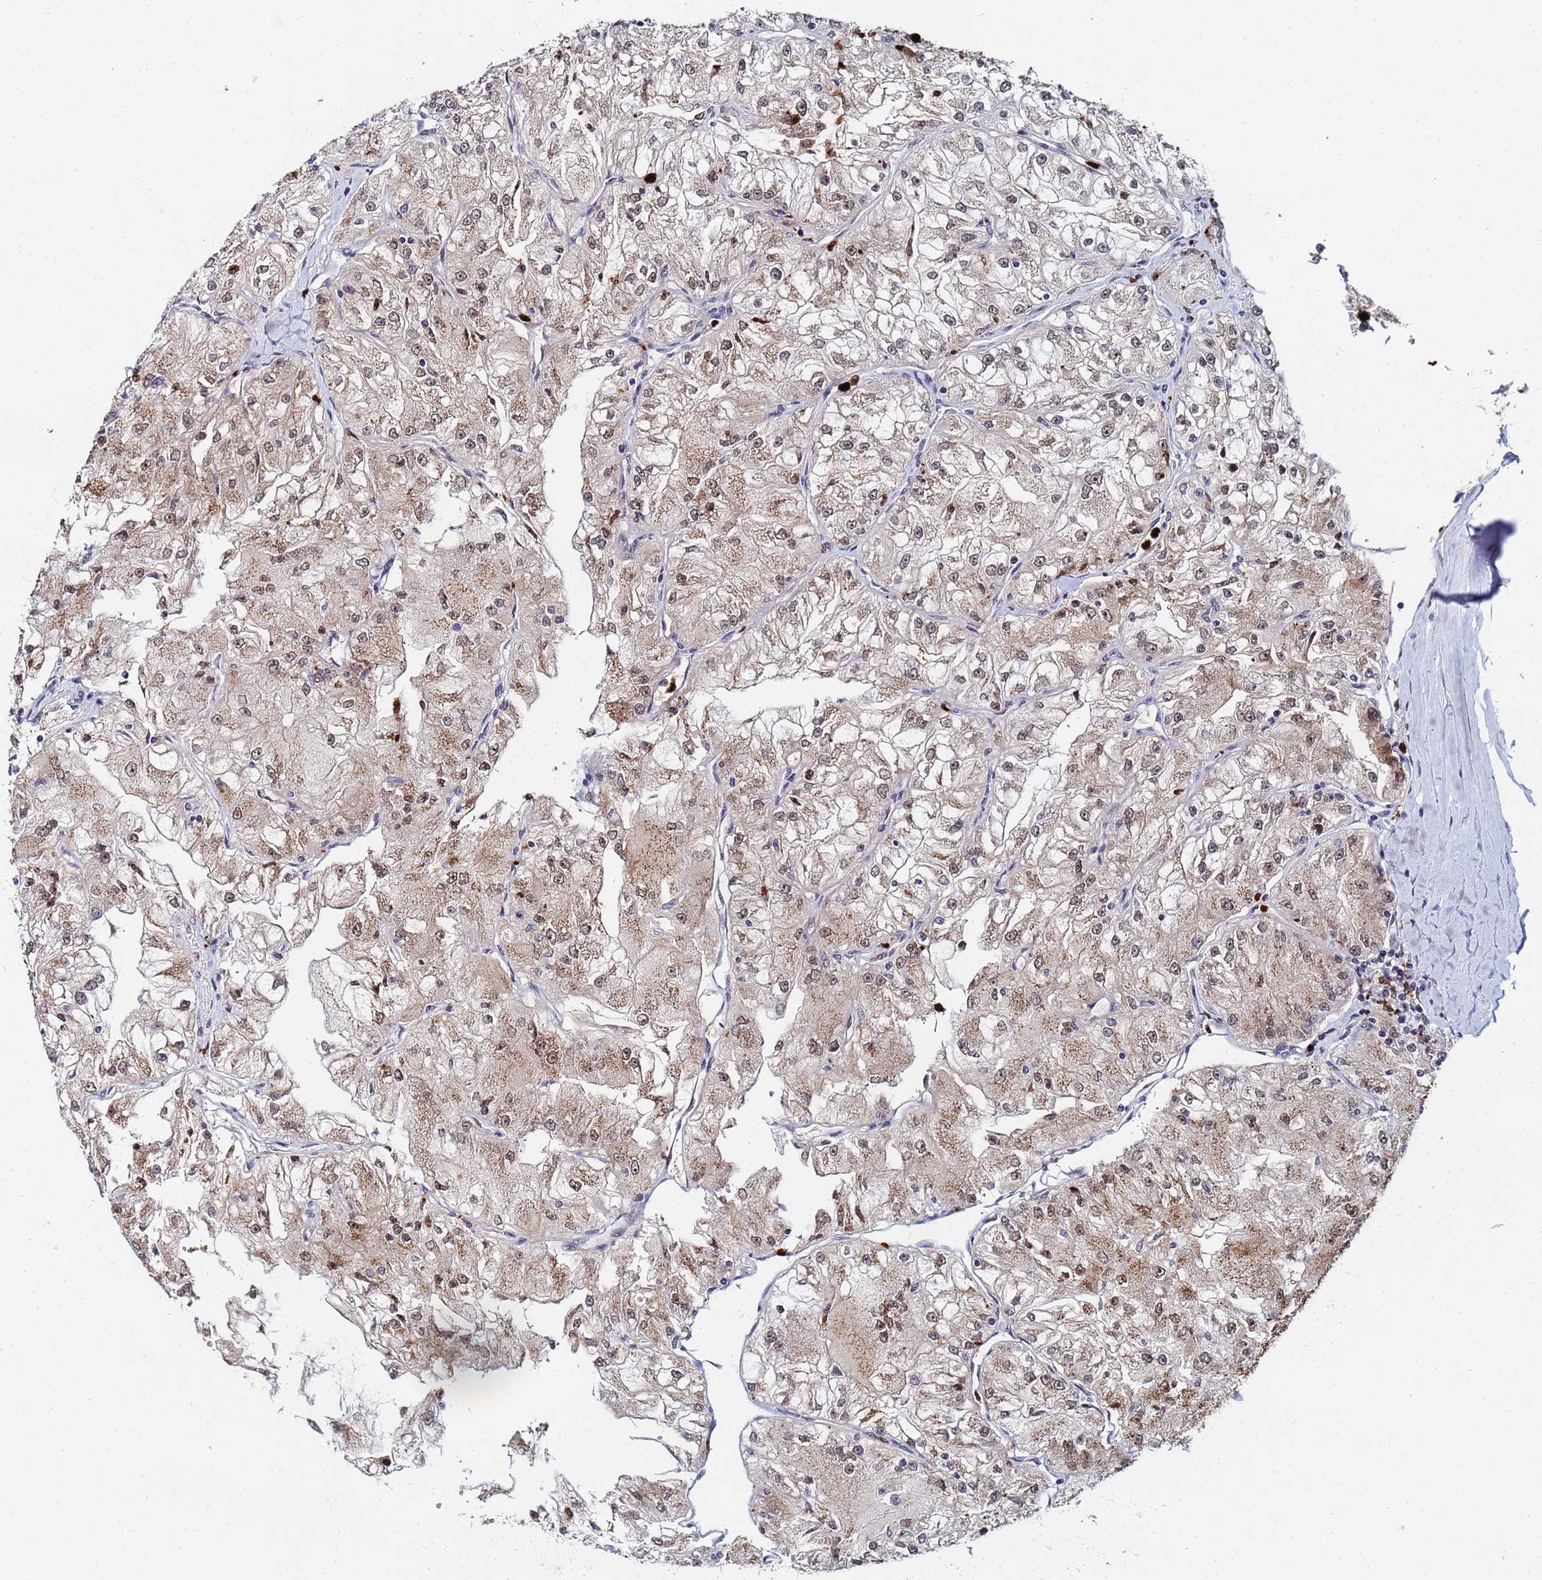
{"staining": {"intensity": "weak", "quantity": ">75%", "location": "cytoplasmic/membranous,nuclear"}, "tissue": "renal cancer", "cell_type": "Tumor cells", "image_type": "cancer", "snomed": [{"axis": "morphology", "description": "Adenocarcinoma, NOS"}, {"axis": "topography", "description": "Kidney"}], "caption": "Immunohistochemical staining of human adenocarcinoma (renal) exhibits weak cytoplasmic/membranous and nuclear protein expression in about >75% of tumor cells.", "gene": "MTCL1", "patient": {"sex": "female", "age": 72}}